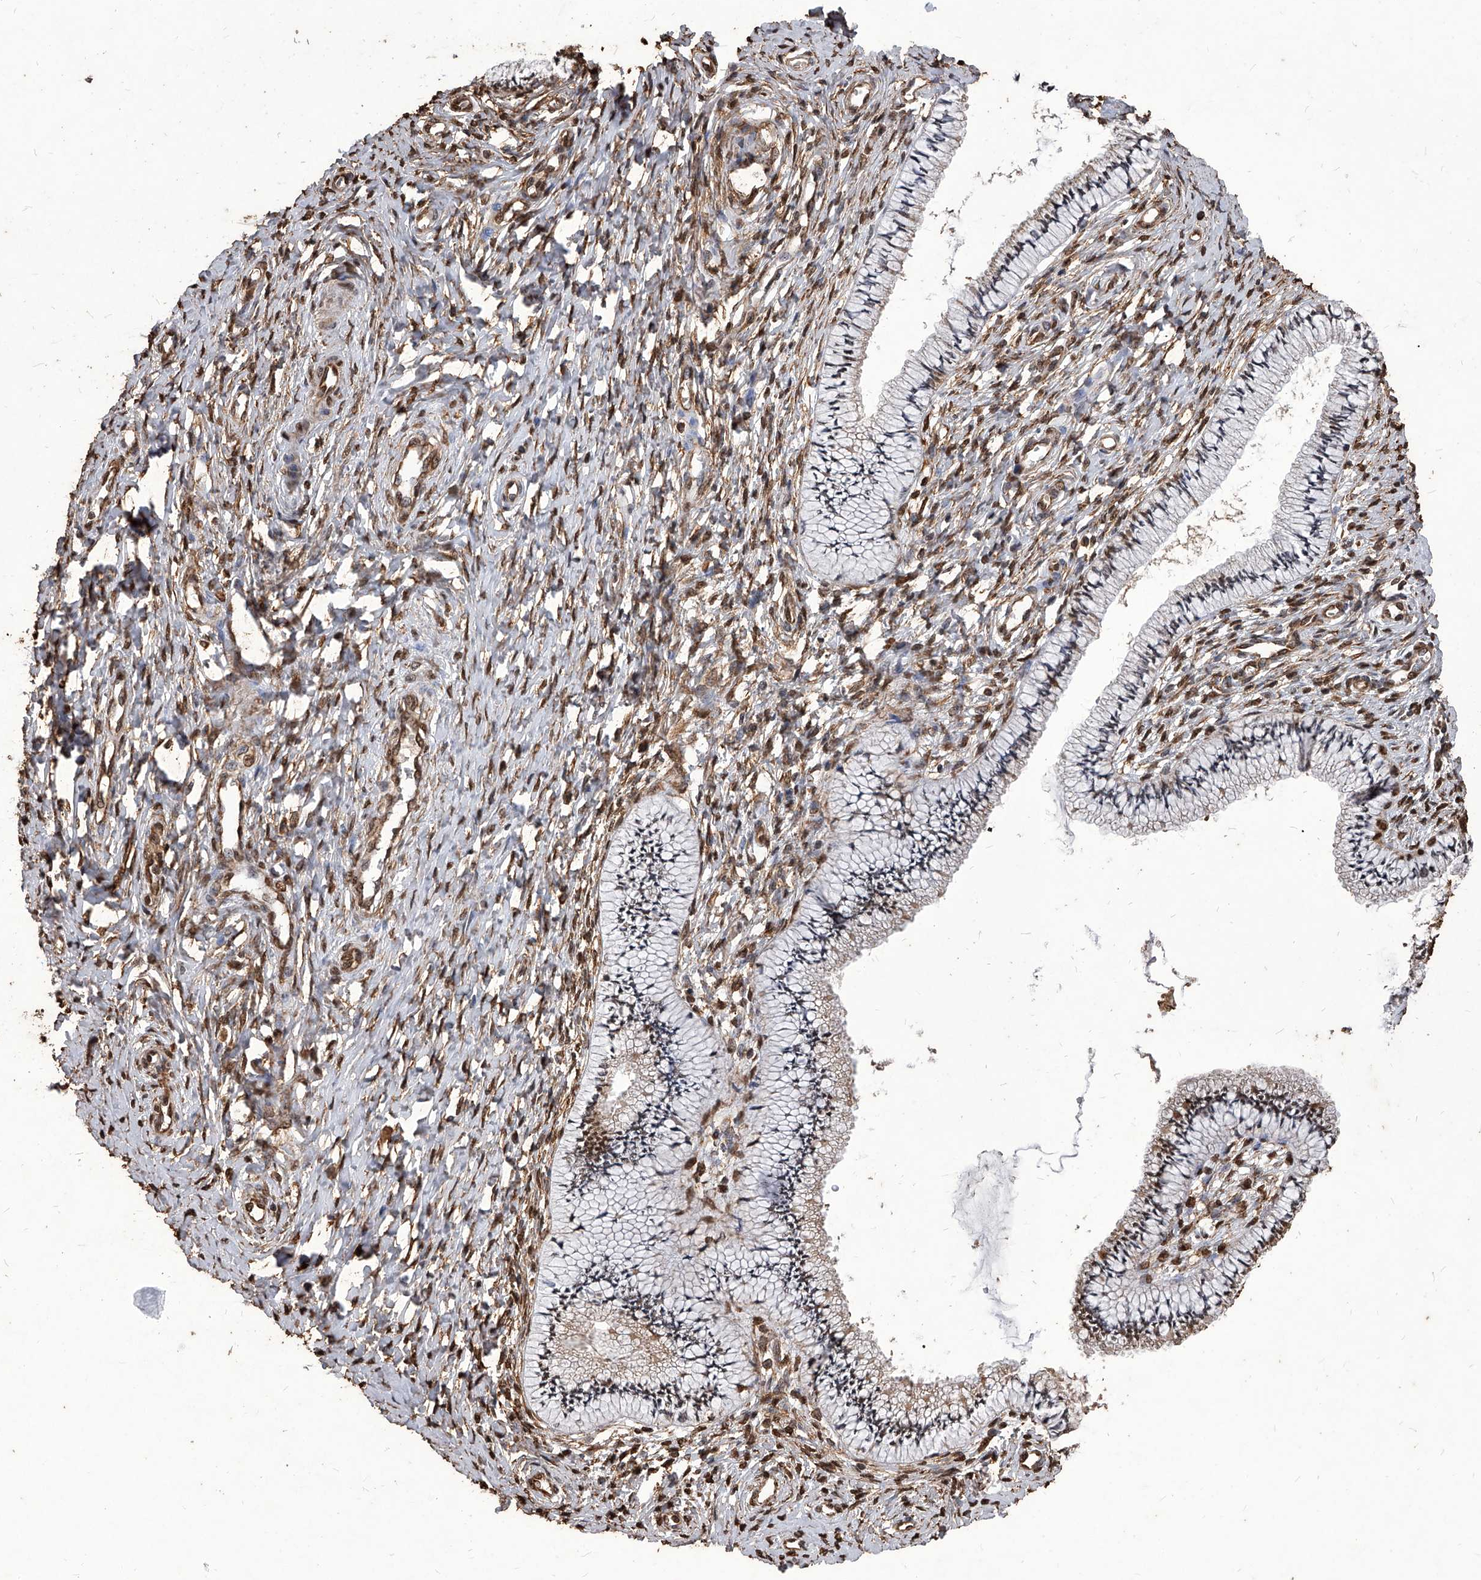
{"staining": {"intensity": "weak", "quantity": "25%-75%", "location": "cytoplasmic/membranous"}, "tissue": "cervix", "cell_type": "Glandular cells", "image_type": "normal", "snomed": [{"axis": "morphology", "description": "Normal tissue, NOS"}, {"axis": "topography", "description": "Cervix"}], "caption": "Immunohistochemistry photomicrograph of unremarkable cervix stained for a protein (brown), which reveals low levels of weak cytoplasmic/membranous staining in approximately 25%-75% of glandular cells.", "gene": "FBXL4", "patient": {"sex": "female", "age": 36}}